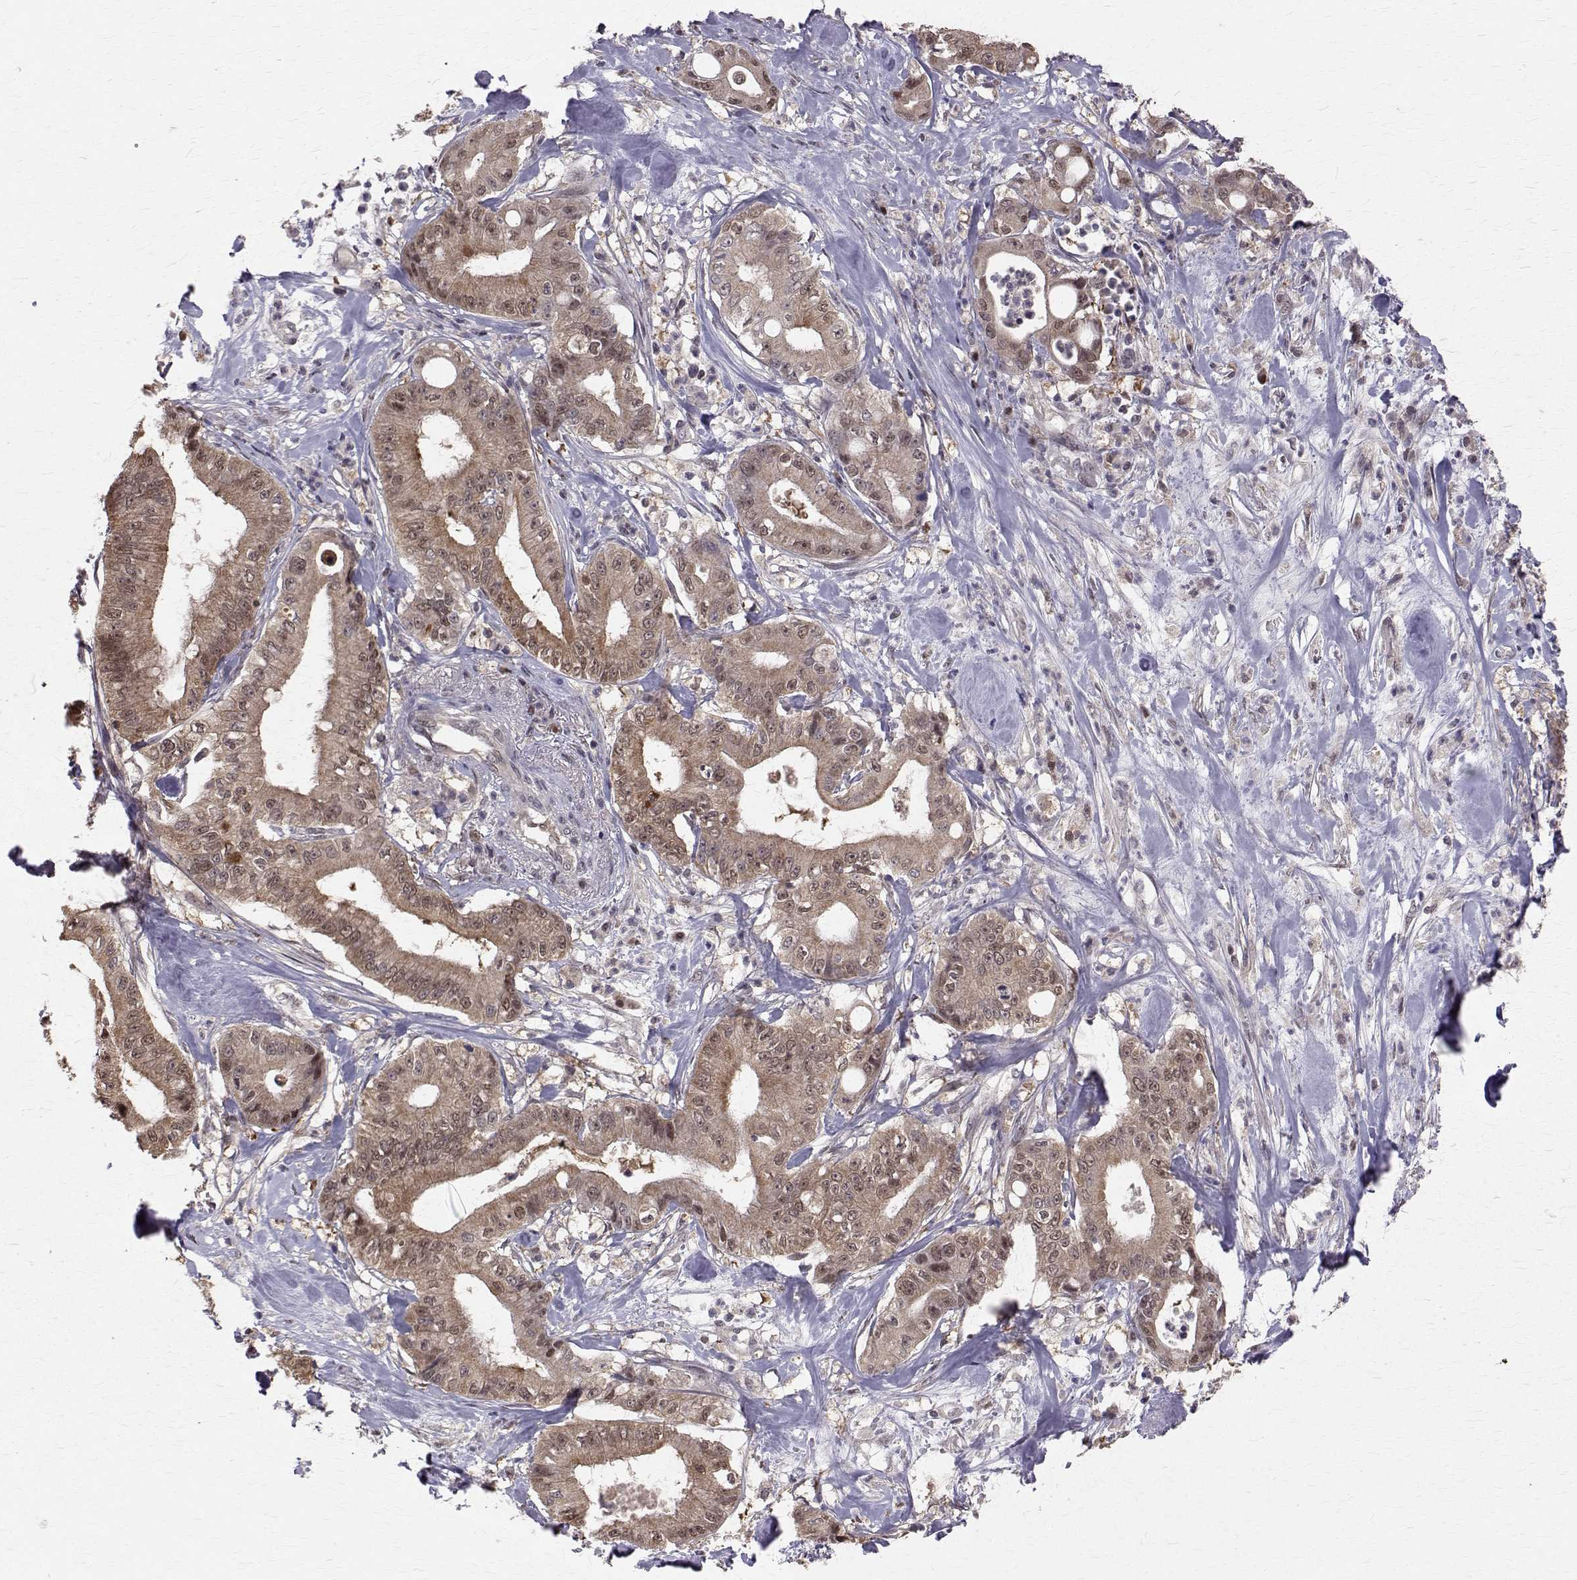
{"staining": {"intensity": "moderate", "quantity": ">75%", "location": "cytoplasmic/membranous,nuclear"}, "tissue": "pancreatic cancer", "cell_type": "Tumor cells", "image_type": "cancer", "snomed": [{"axis": "morphology", "description": "Adenocarcinoma, NOS"}, {"axis": "topography", "description": "Pancreas"}], "caption": "A brown stain shows moderate cytoplasmic/membranous and nuclear staining of a protein in adenocarcinoma (pancreatic) tumor cells. (DAB (3,3'-diaminobenzidine) = brown stain, brightfield microscopy at high magnification).", "gene": "NIF3L1", "patient": {"sex": "male", "age": 71}}